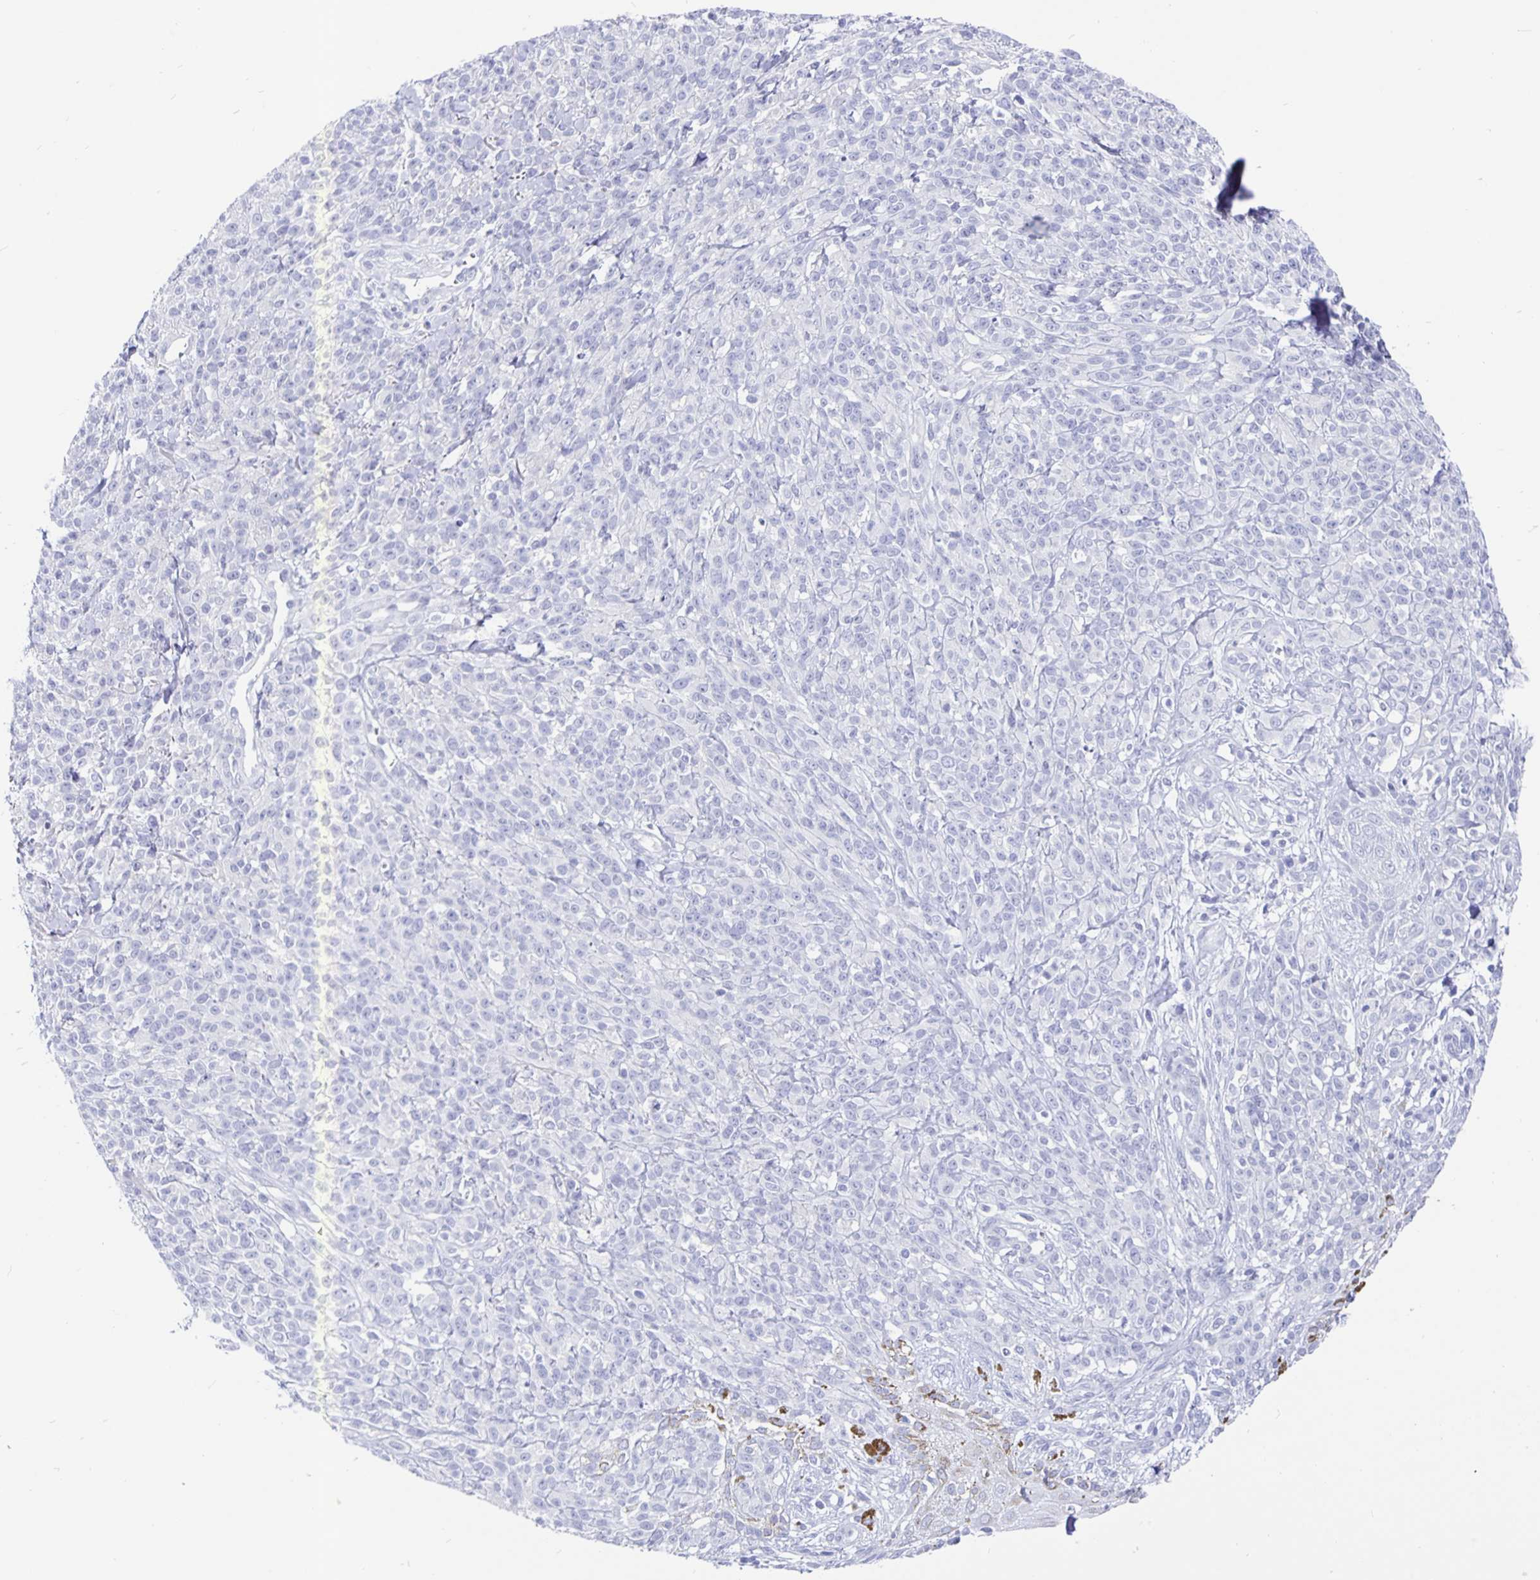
{"staining": {"intensity": "negative", "quantity": "none", "location": "none"}, "tissue": "melanoma", "cell_type": "Tumor cells", "image_type": "cancer", "snomed": [{"axis": "morphology", "description": "Malignant melanoma, NOS"}, {"axis": "topography", "description": "Skin"}, {"axis": "topography", "description": "Skin of trunk"}], "caption": "IHC of malignant melanoma exhibits no expression in tumor cells. The staining is performed using DAB (3,3'-diaminobenzidine) brown chromogen with nuclei counter-stained in using hematoxylin.", "gene": "ODF3B", "patient": {"sex": "male", "age": 74}}